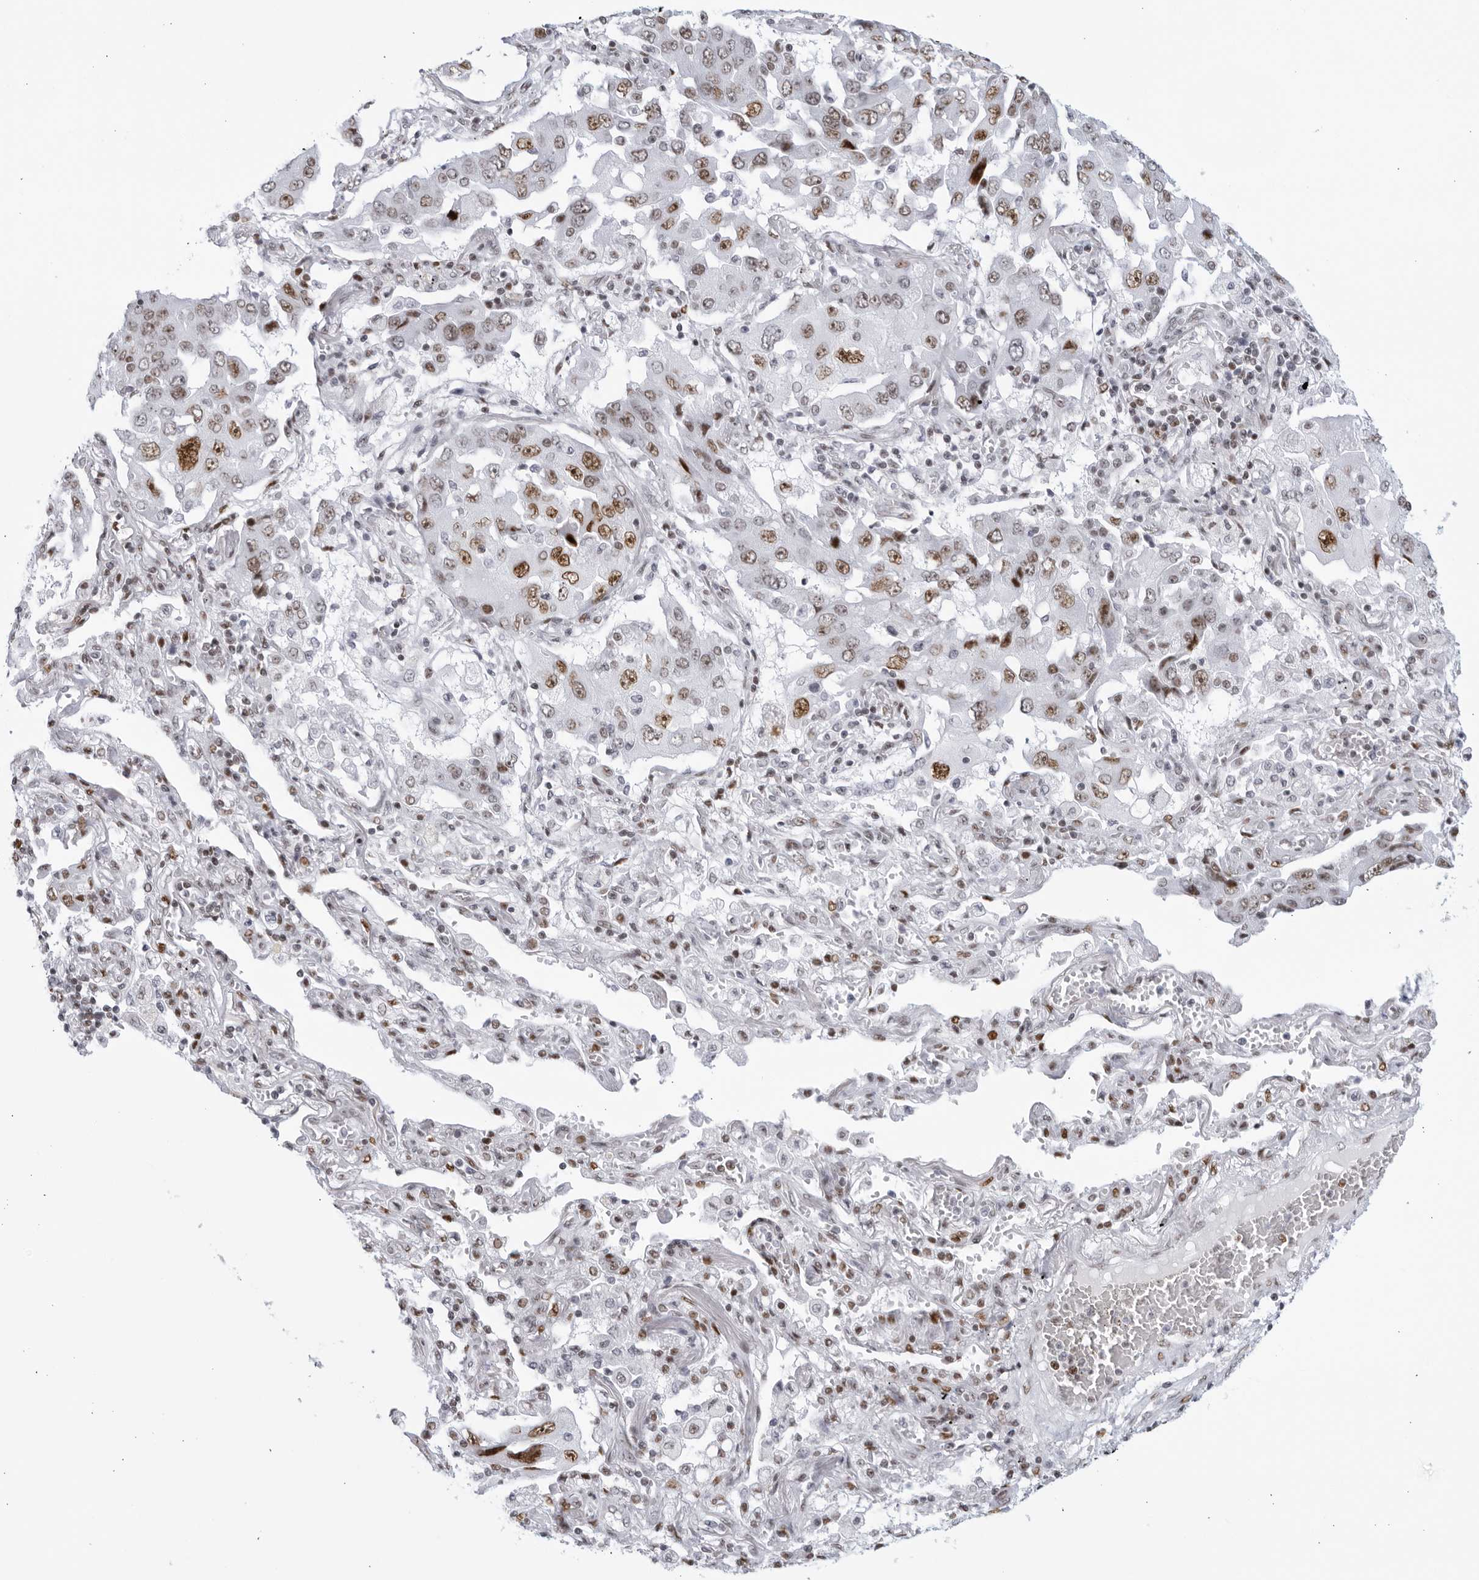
{"staining": {"intensity": "moderate", "quantity": ">75%", "location": "nuclear"}, "tissue": "lung cancer", "cell_type": "Tumor cells", "image_type": "cancer", "snomed": [{"axis": "morphology", "description": "Adenocarcinoma, NOS"}, {"axis": "topography", "description": "Lung"}], "caption": "Immunohistochemistry staining of lung adenocarcinoma, which exhibits medium levels of moderate nuclear expression in about >75% of tumor cells indicating moderate nuclear protein positivity. The staining was performed using DAB (brown) for protein detection and nuclei were counterstained in hematoxylin (blue).", "gene": "HP1BP3", "patient": {"sex": "female", "age": 65}}